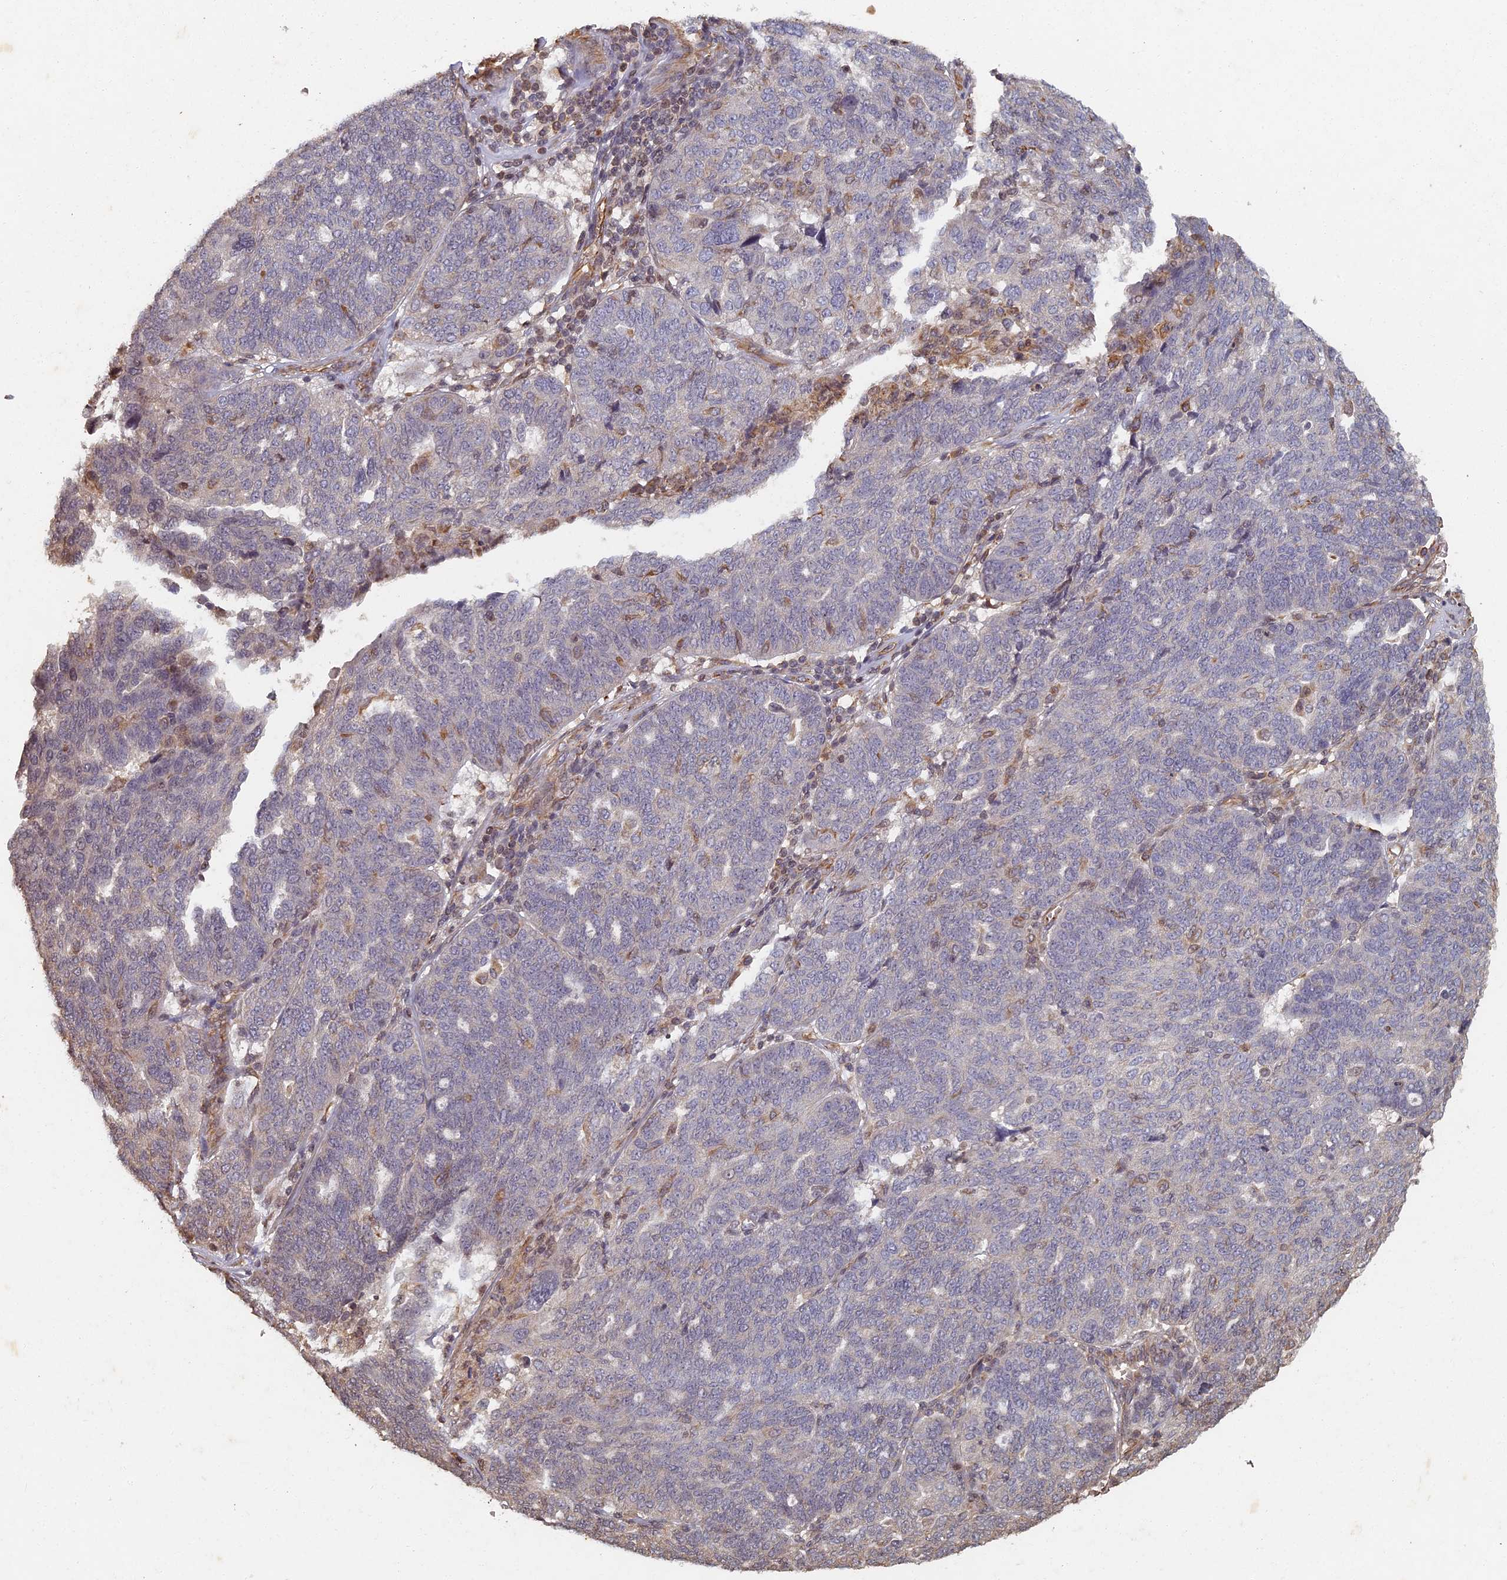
{"staining": {"intensity": "negative", "quantity": "none", "location": "none"}, "tissue": "ovarian cancer", "cell_type": "Tumor cells", "image_type": "cancer", "snomed": [{"axis": "morphology", "description": "Cystadenocarcinoma, serous, NOS"}, {"axis": "topography", "description": "Ovary"}], "caption": "DAB immunohistochemical staining of human ovarian cancer (serous cystadenocarcinoma) shows no significant staining in tumor cells. Nuclei are stained in blue.", "gene": "ABCB10", "patient": {"sex": "female", "age": 59}}